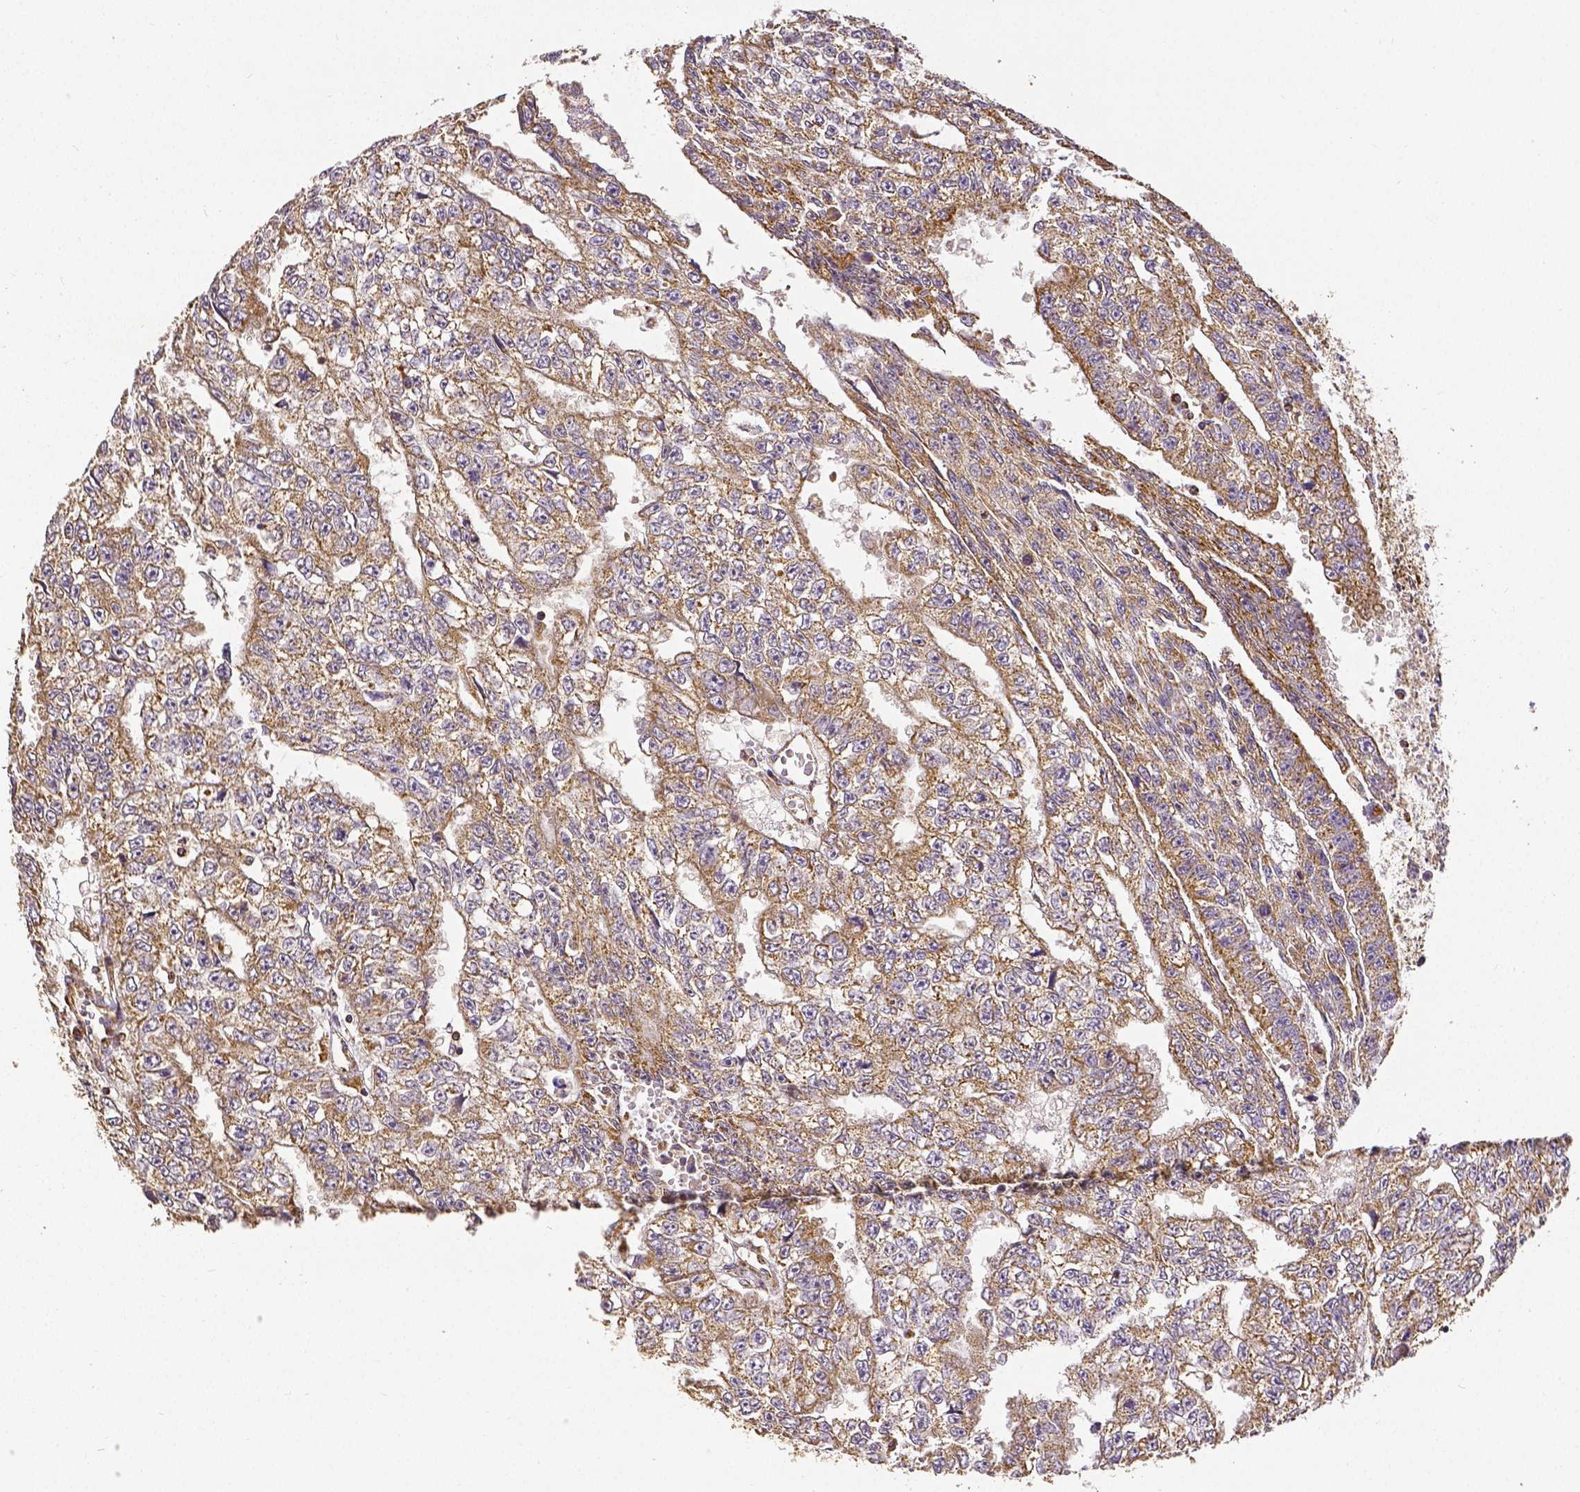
{"staining": {"intensity": "weak", "quantity": ">75%", "location": "cytoplasmic/membranous"}, "tissue": "testis cancer", "cell_type": "Tumor cells", "image_type": "cancer", "snomed": [{"axis": "morphology", "description": "Carcinoma, Embryonal, NOS"}, {"axis": "morphology", "description": "Teratoma, malignant, NOS"}, {"axis": "topography", "description": "Testis"}], "caption": "IHC (DAB (3,3'-diaminobenzidine)) staining of human malignant teratoma (testis) exhibits weak cytoplasmic/membranous protein staining in about >75% of tumor cells.", "gene": "SDHB", "patient": {"sex": "male", "age": 24}}